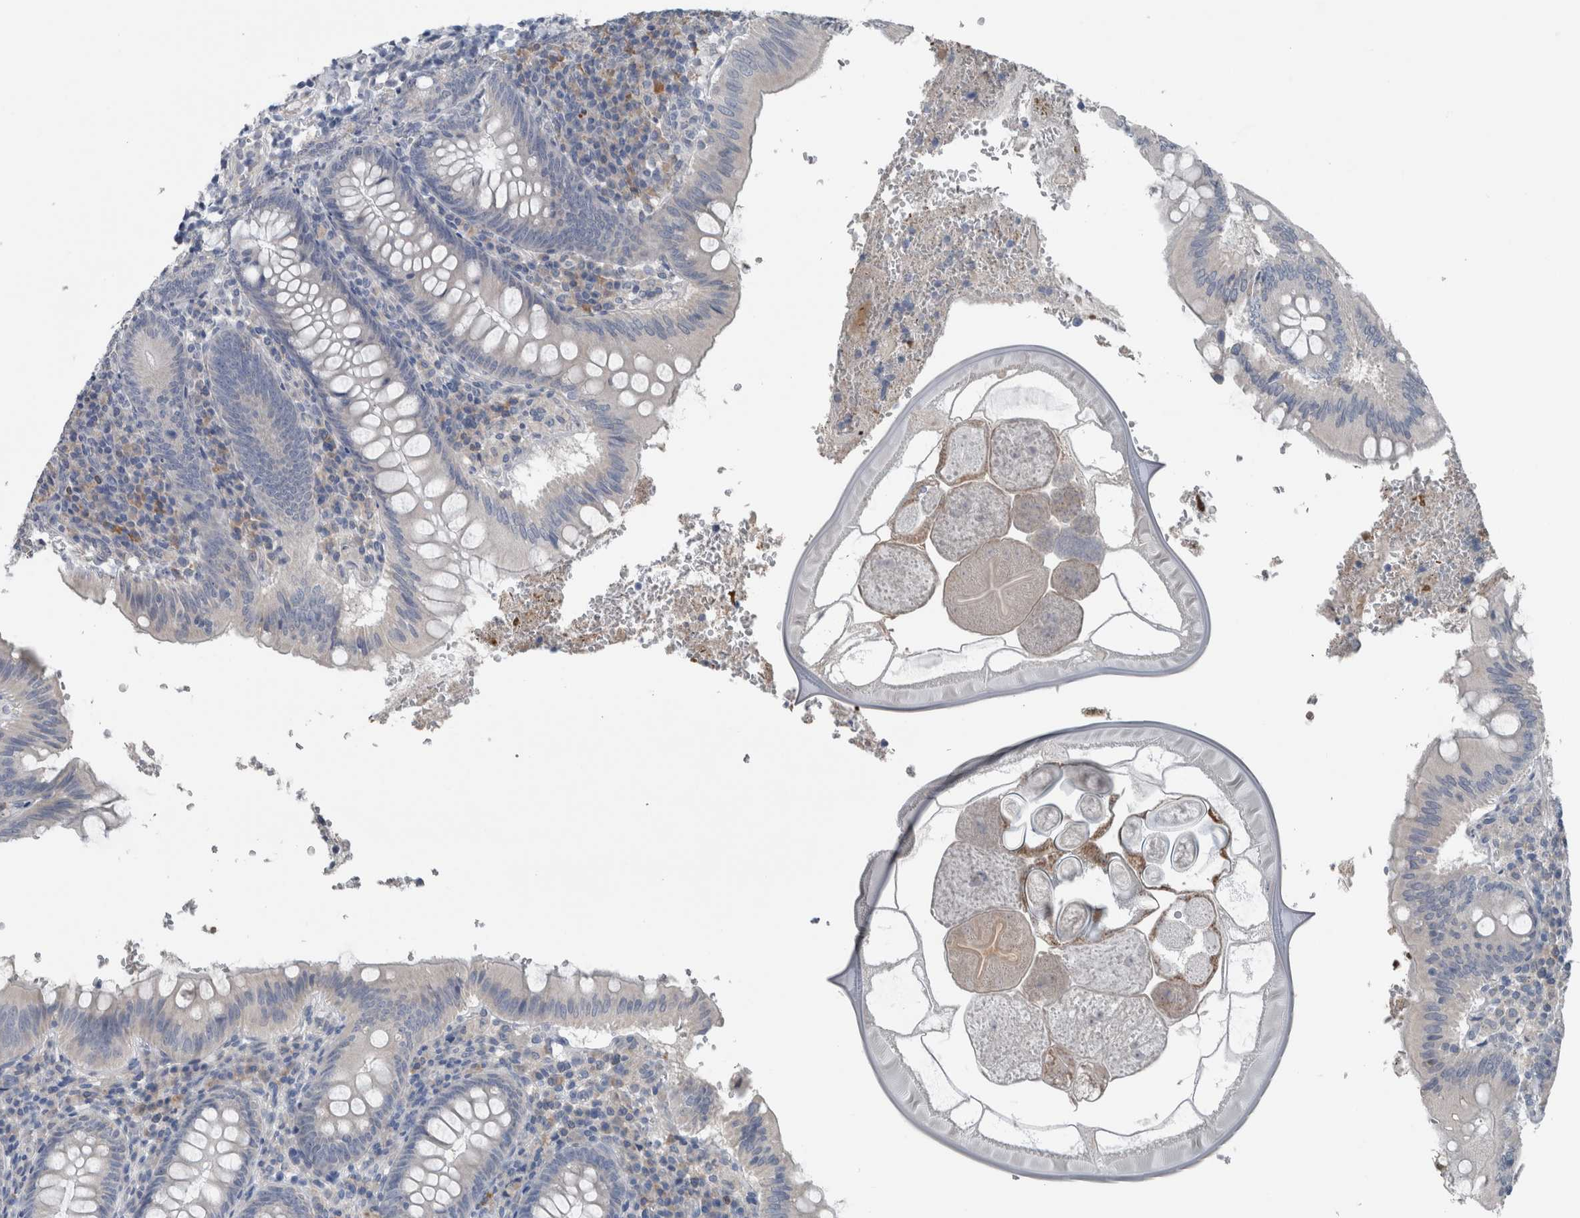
{"staining": {"intensity": "negative", "quantity": "none", "location": "none"}, "tissue": "appendix", "cell_type": "Glandular cells", "image_type": "normal", "snomed": [{"axis": "morphology", "description": "Normal tissue, NOS"}, {"axis": "topography", "description": "Appendix"}], "caption": "Glandular cells show no significant staining in normal appendix. (DAB immunohistochemistry (IHC) with hematoxylin counter stain).", "gene": "CRNN", "patient": {"sex": "male", "age": 8}}